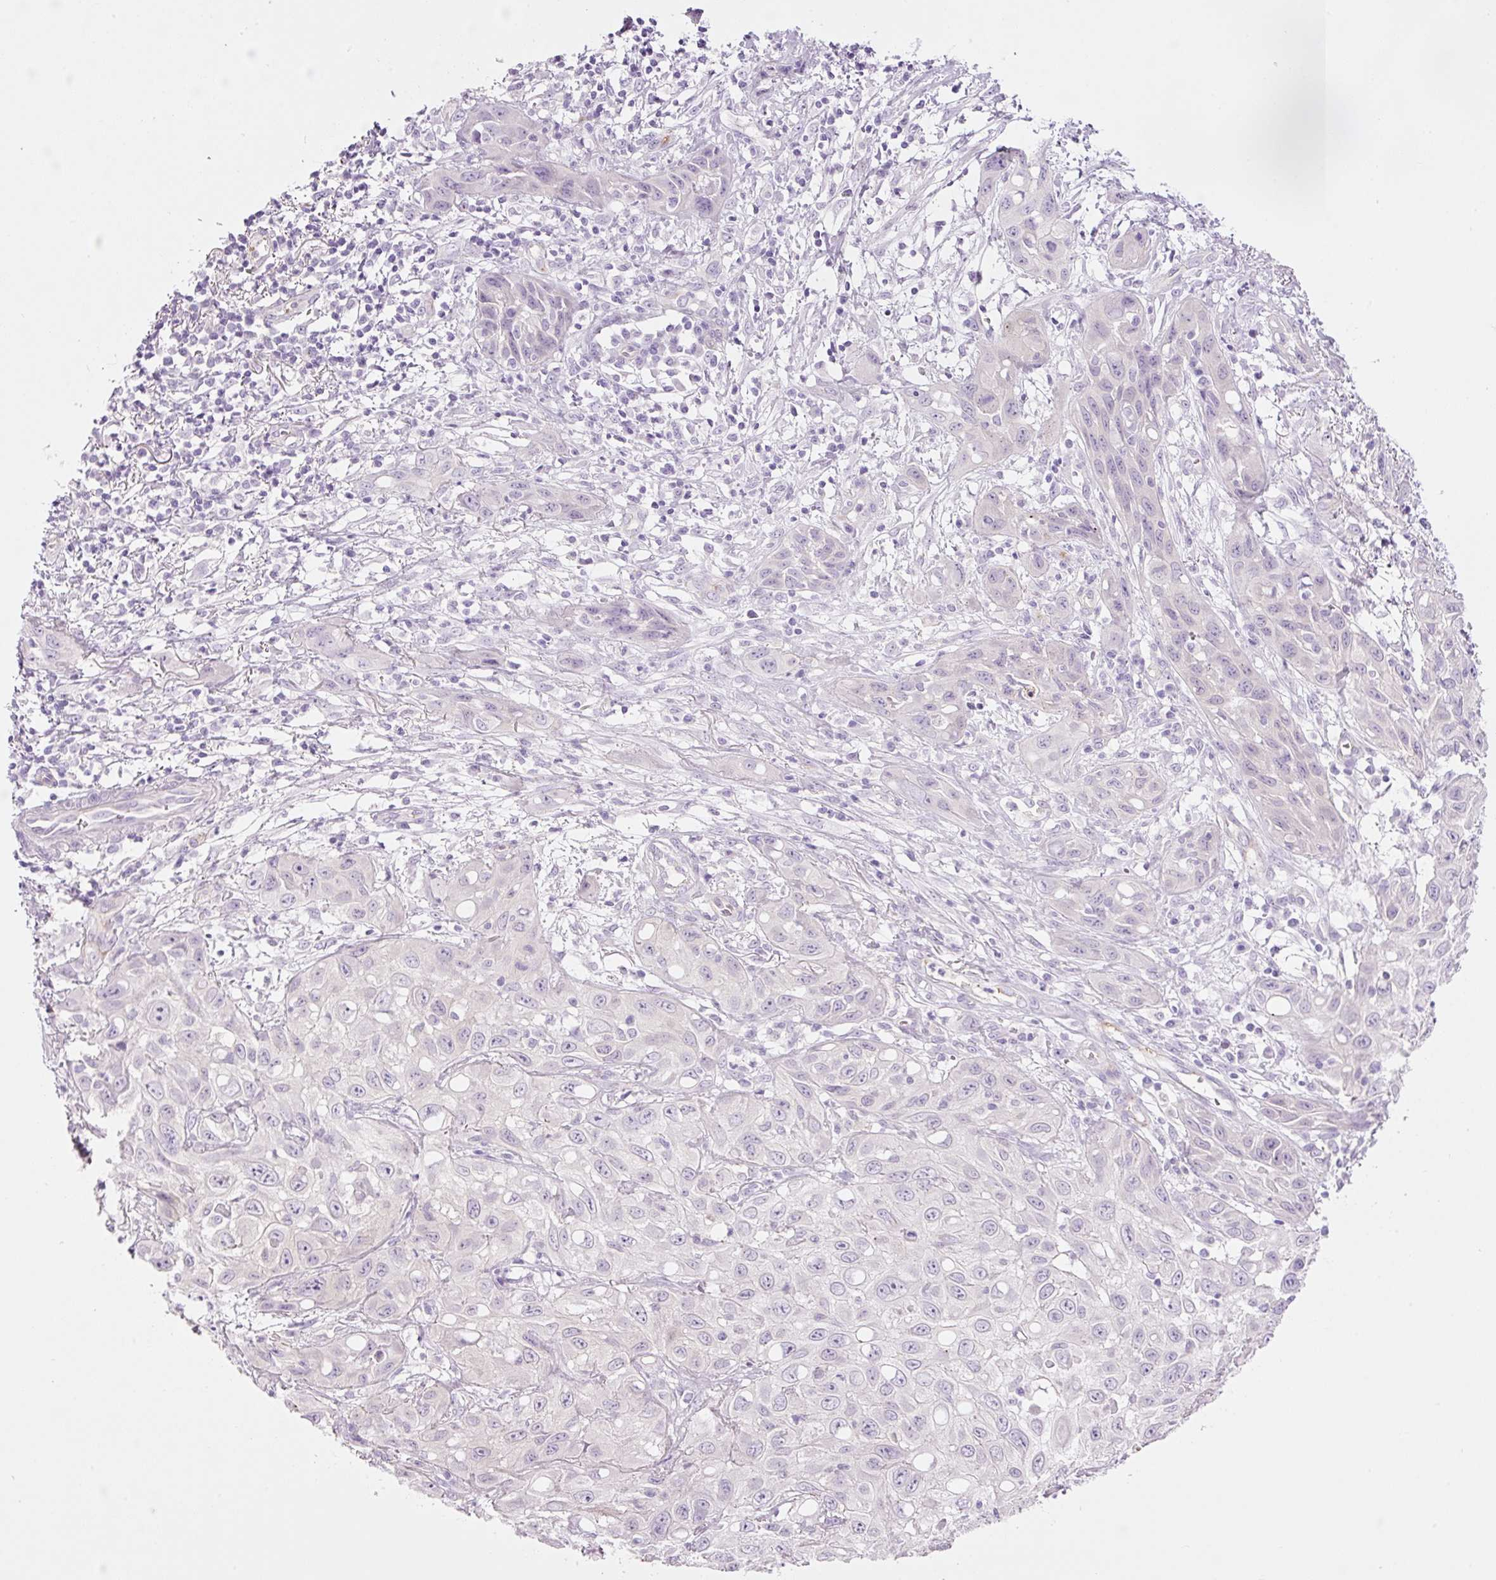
{"staining": {"intensity": "negative", "quantity": "none", "location": "none"}, "tissue": "skin cancer", "cell_type": "Tumor cells", "image_type": "cancer", "snomed": [{"axis": "morphology", "description": "Squamous cell carcinoma, NOS"}, {"axis": "topography", "description": "Skin"}, {"axis": "topography", "description": "Vulva"}], "caption": "Tumor cells are negative for protein expression in human skin cancer.", "gene": "HSPA4L", "patient": {"sex": "female", "age": 71}}